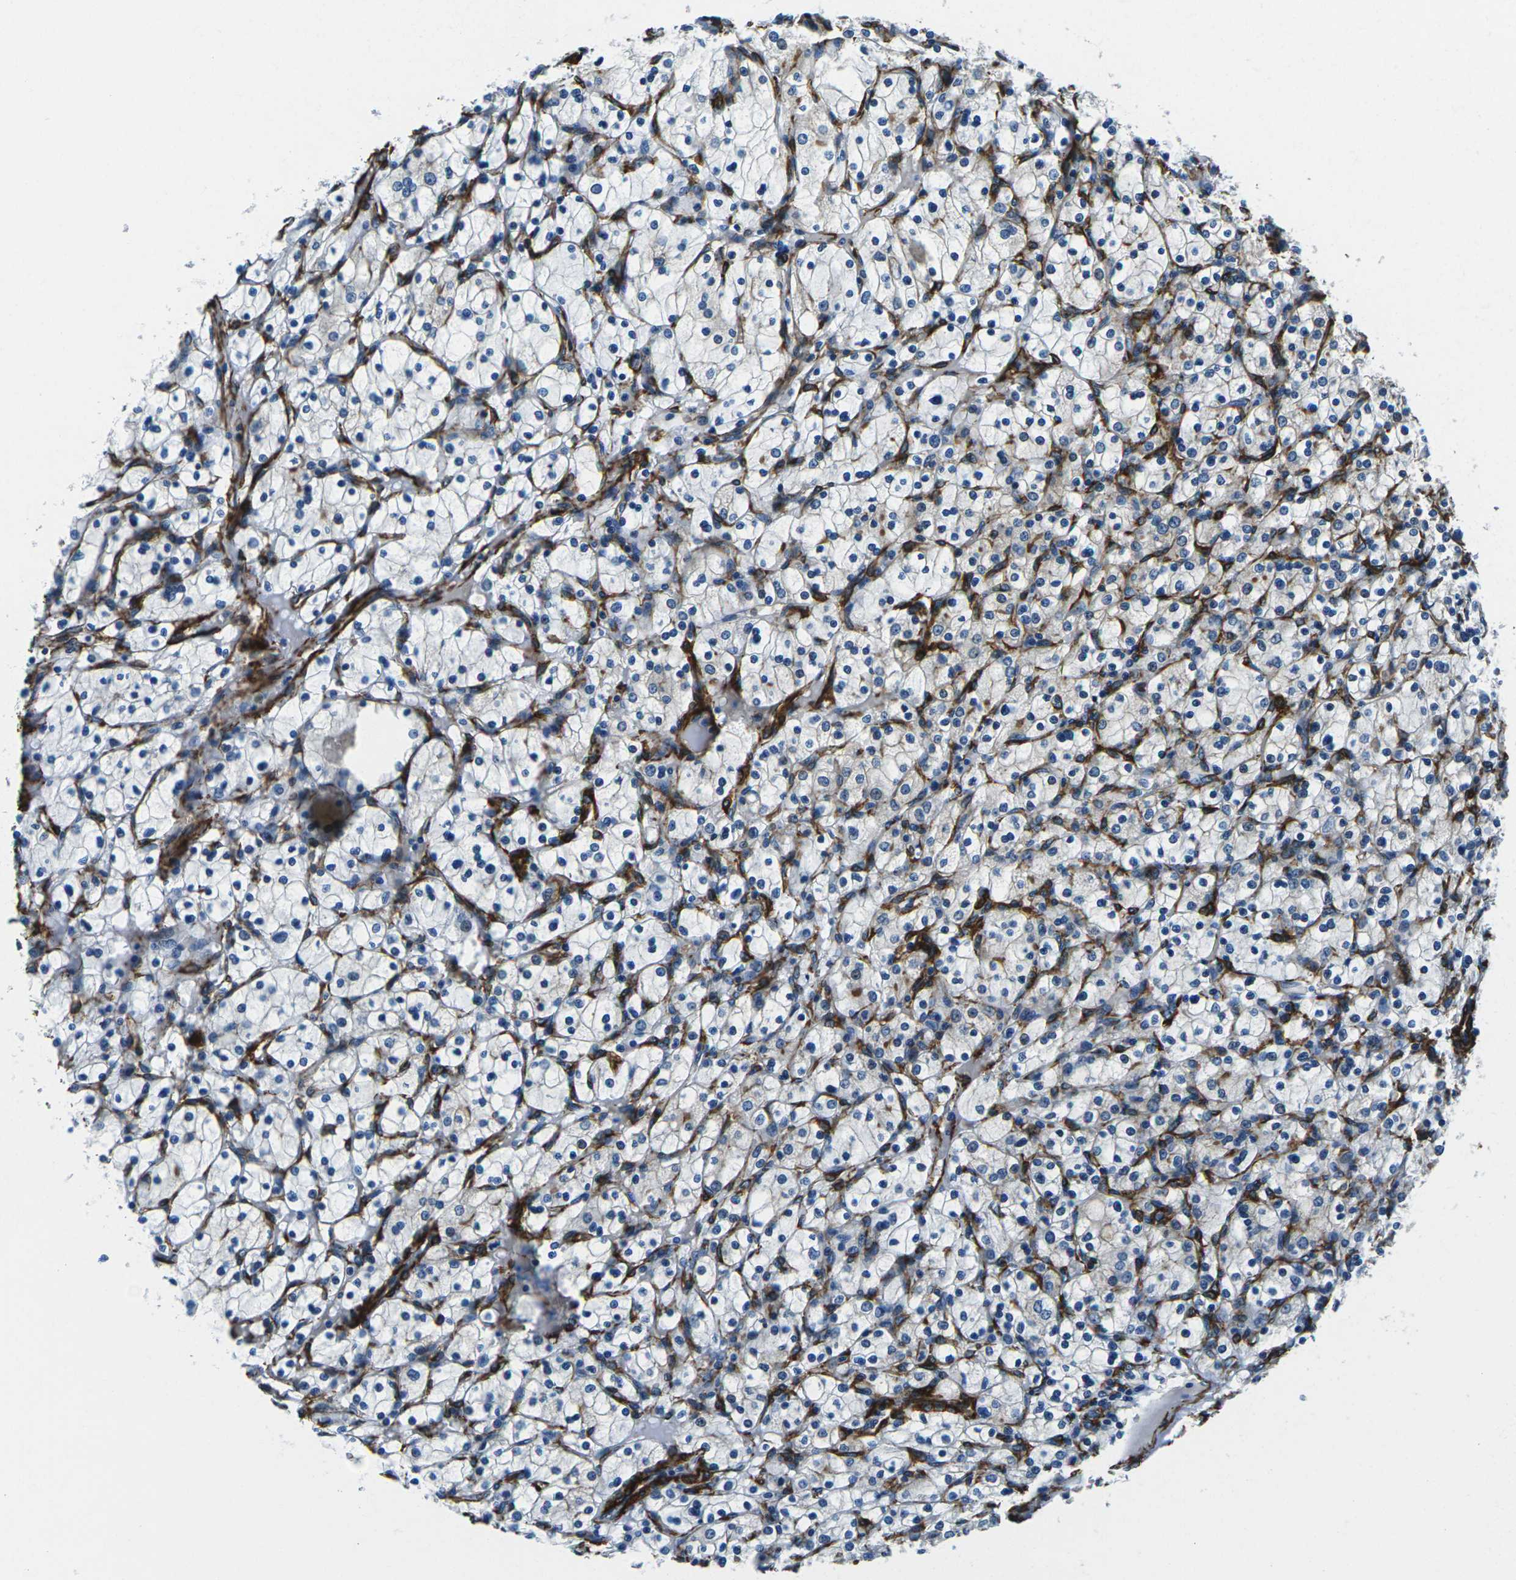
{"staining": {"intensity": "negative", "quantity": "none", "location": "none"}, "tissue": "renal cancer", "cell_type": "Tumor cells", "image_type": "cancer", "snomed": [{"axis": "morphology", "description": "Adenocarcinoma, NOS"}, {"axis": "topography", "description": "Kidney"}], "caption": "Histopathology image shows no protein expression in tumor cells of renal adenocarcinoma tissue.", "gene": "GRAMD1C", "patient": {"sex": "female", "age": 83}}